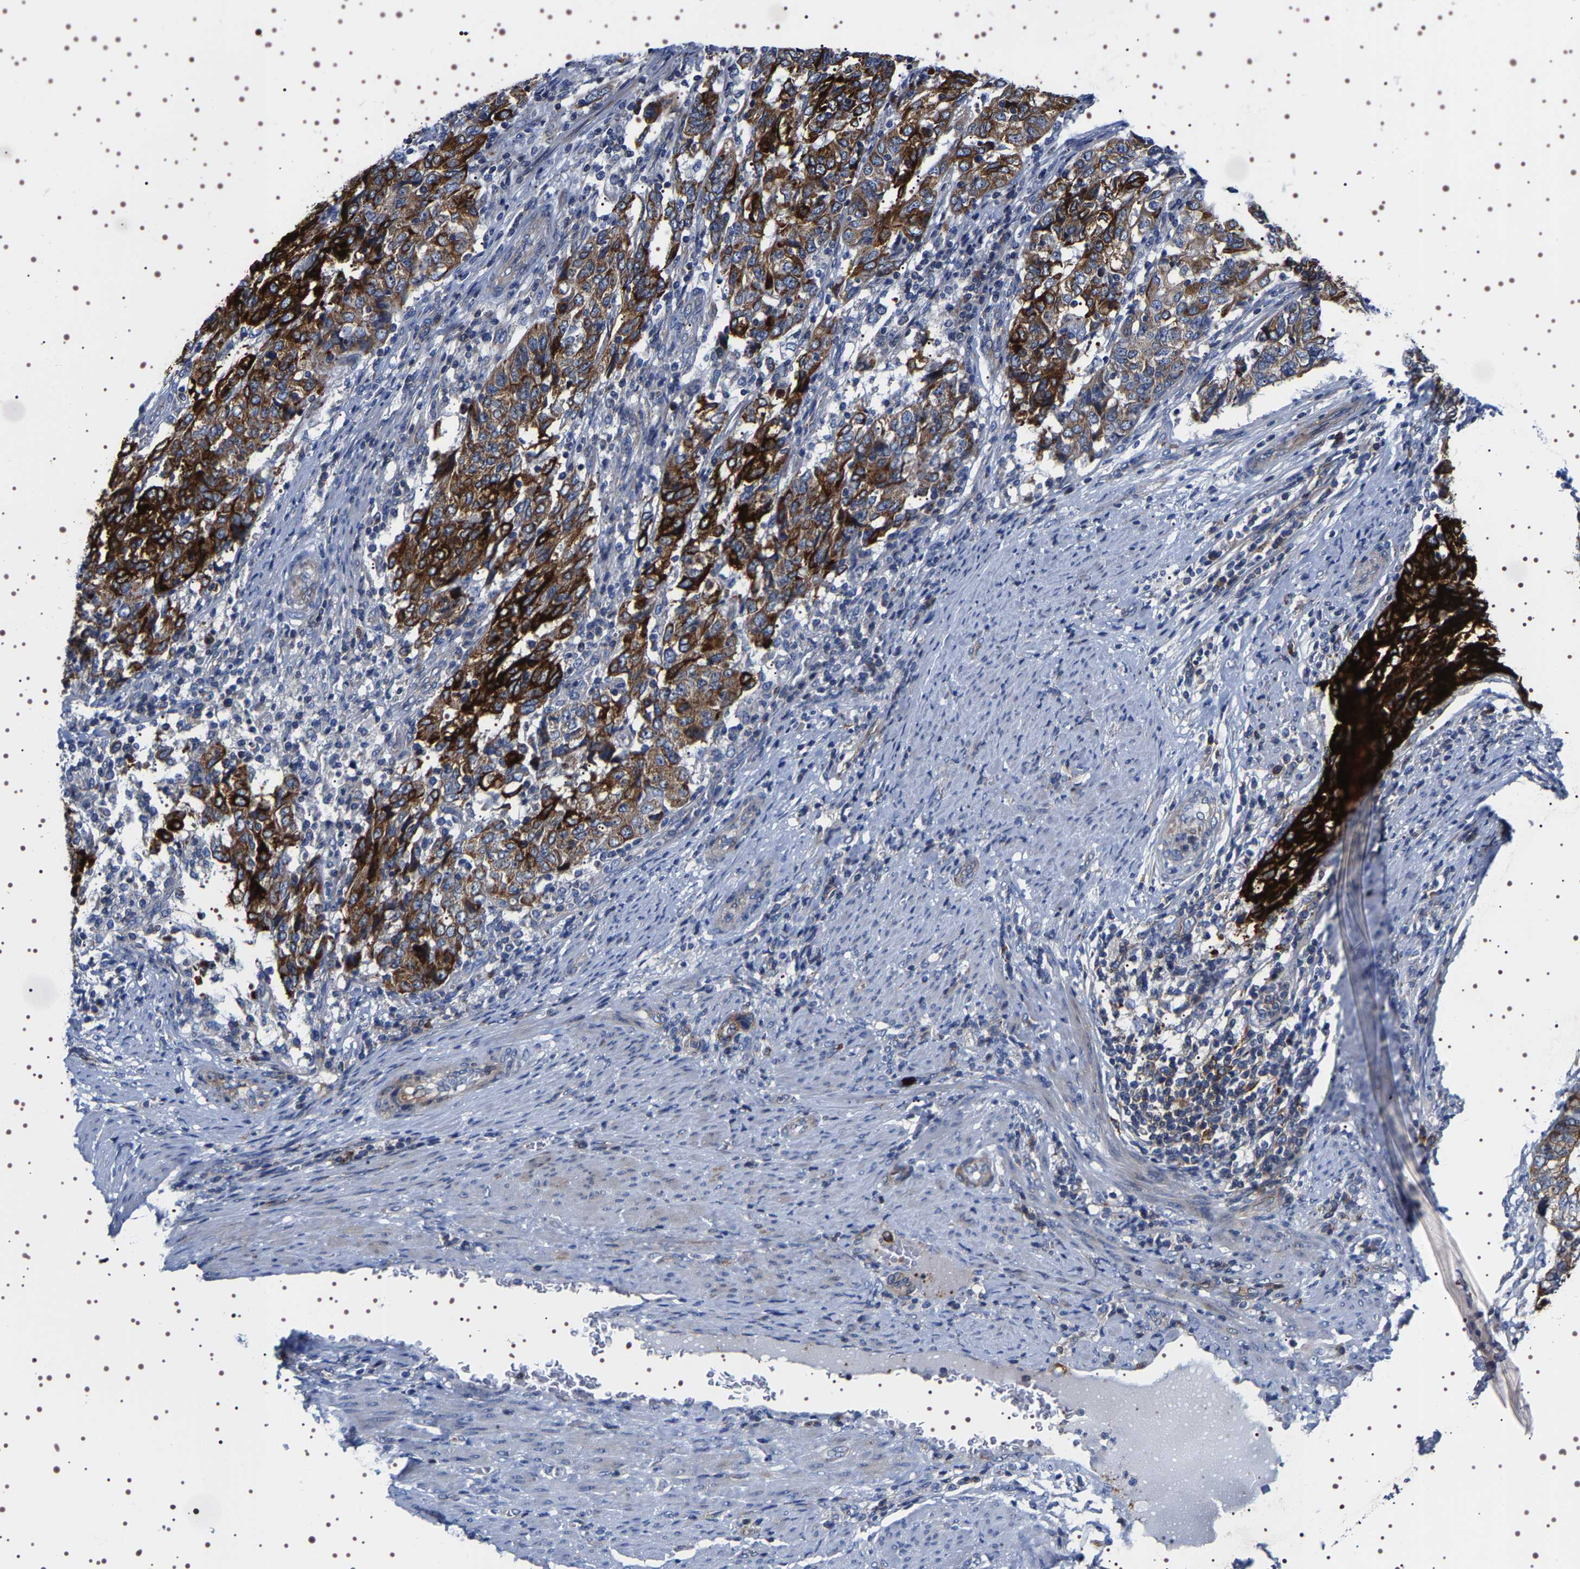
{"staining": {"intensity": "strong", "quantity": ">75%", "location": "cytoplasmic/membranous"}, "tissue": "endometrial cancer", "cell_type": "Tumor cells", "image_type": "cancer", "snomed": [{"axis": "morphology", "description": "Adenocarcinoma, NOS"}, {"axis": "topography", "description": "Endometrium"}], "caption": "The image reveals a brown stain indicating the presence of a protein in the cytoplasmic/membranous of tumor cells in adenocarcinoma (endometrial). The staining was performed using DAB (3,3'-diaminobenzidine) to visualize the protein expression in brown, while the nuclei were stained in blue with hematoxylin (Magnification: 20x).", "gene": "SQLE", "patient": {"sex": "female", "age": 80}}